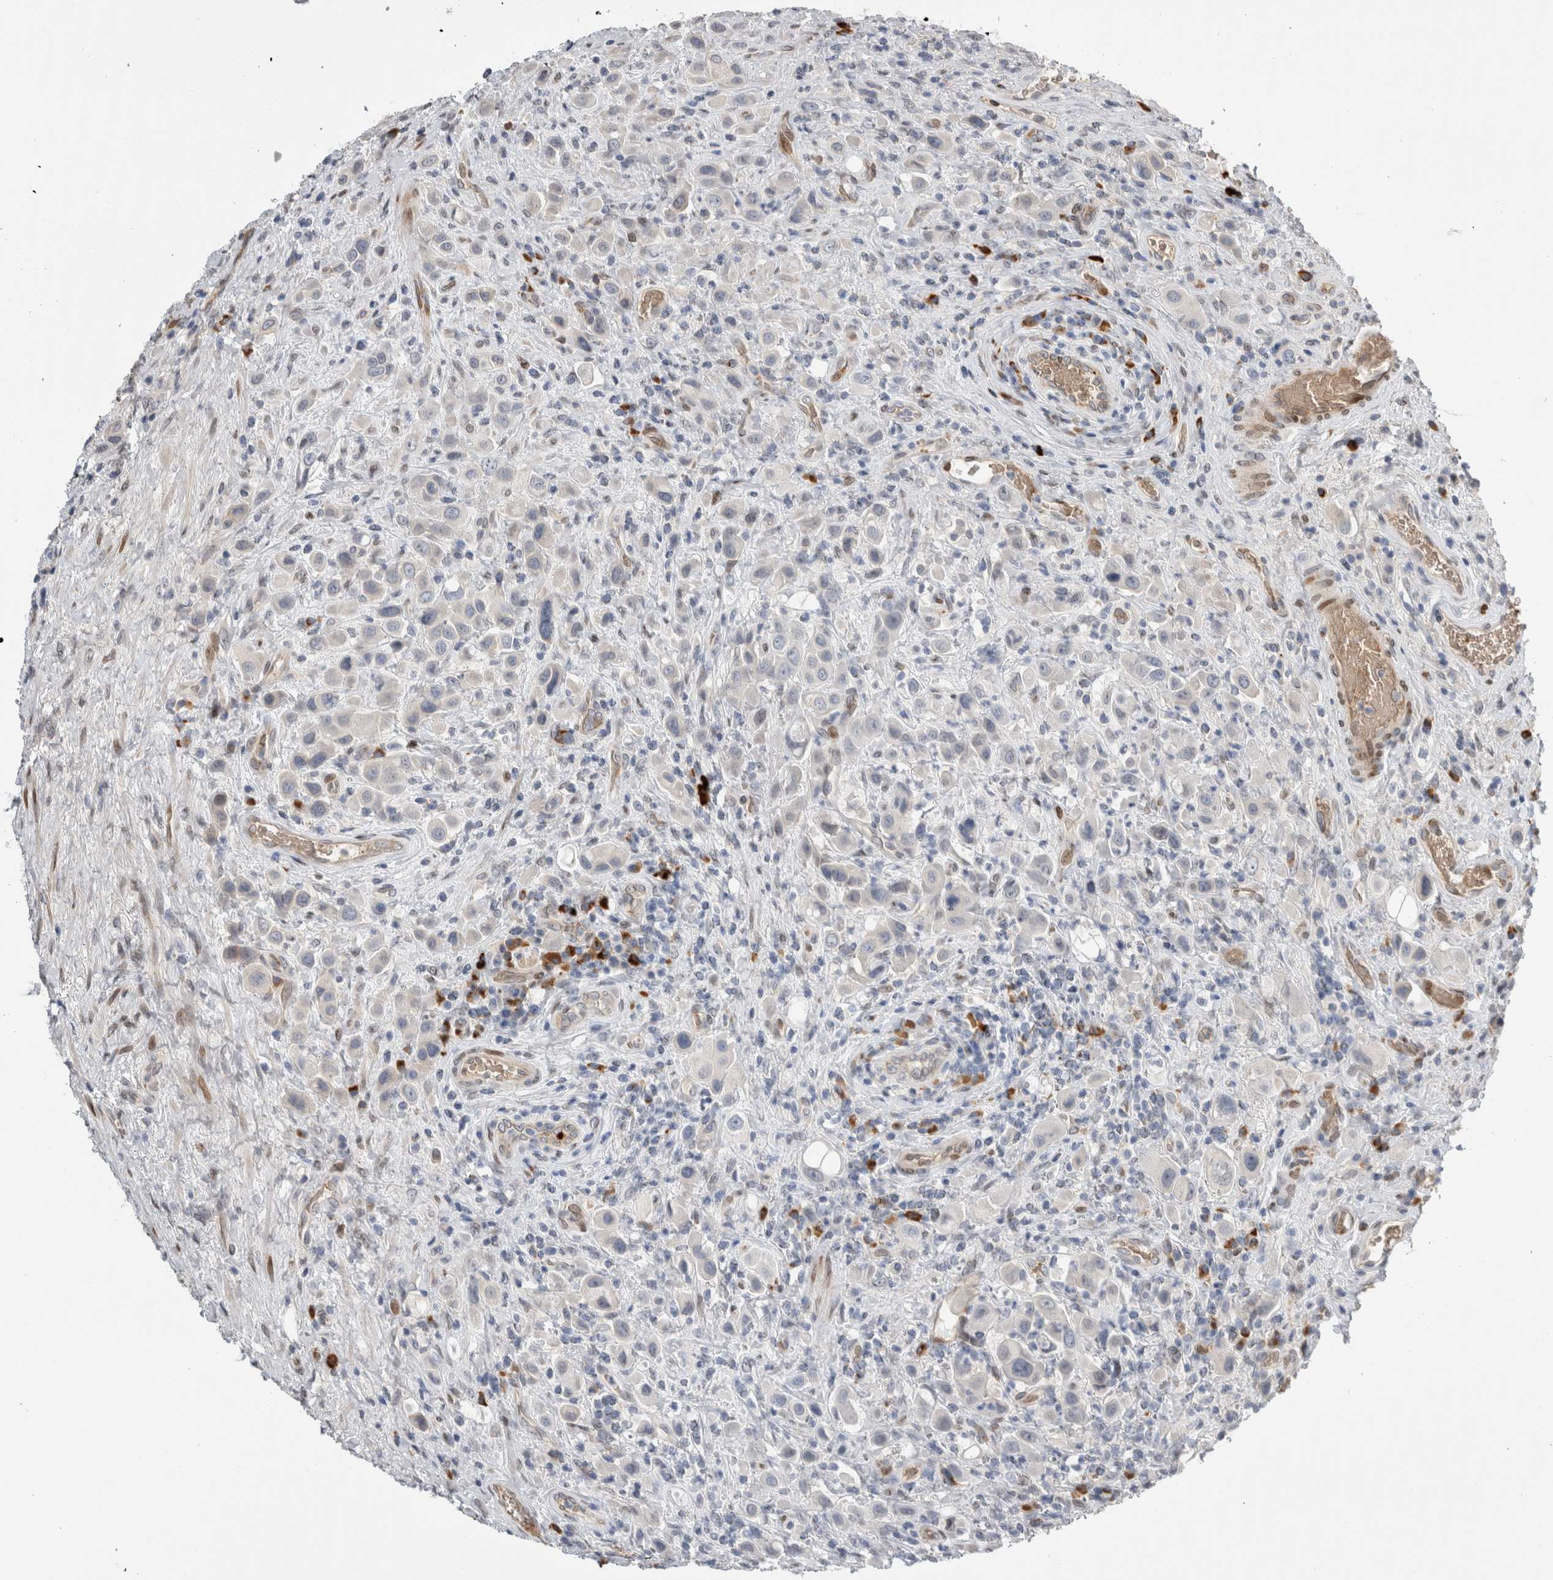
{"staining": {"intensity": "negative", "quantity": "none", "location": "none"}, "tissue": "urothelial cancer", "cell_type": "Tumor cells", "image_type": "cancer", "snomed": [{"axis": "morphology", "description": "Urothelial carcinoma, High grade"}, {"axis": "topography", "description": "Urinary bladder"}], "caption": "A photomicrograph of human urothelial cancer is negative for staining in tumor cells.", "gene": "DMTN", "patient": {"sex": "male", "age": 50}}